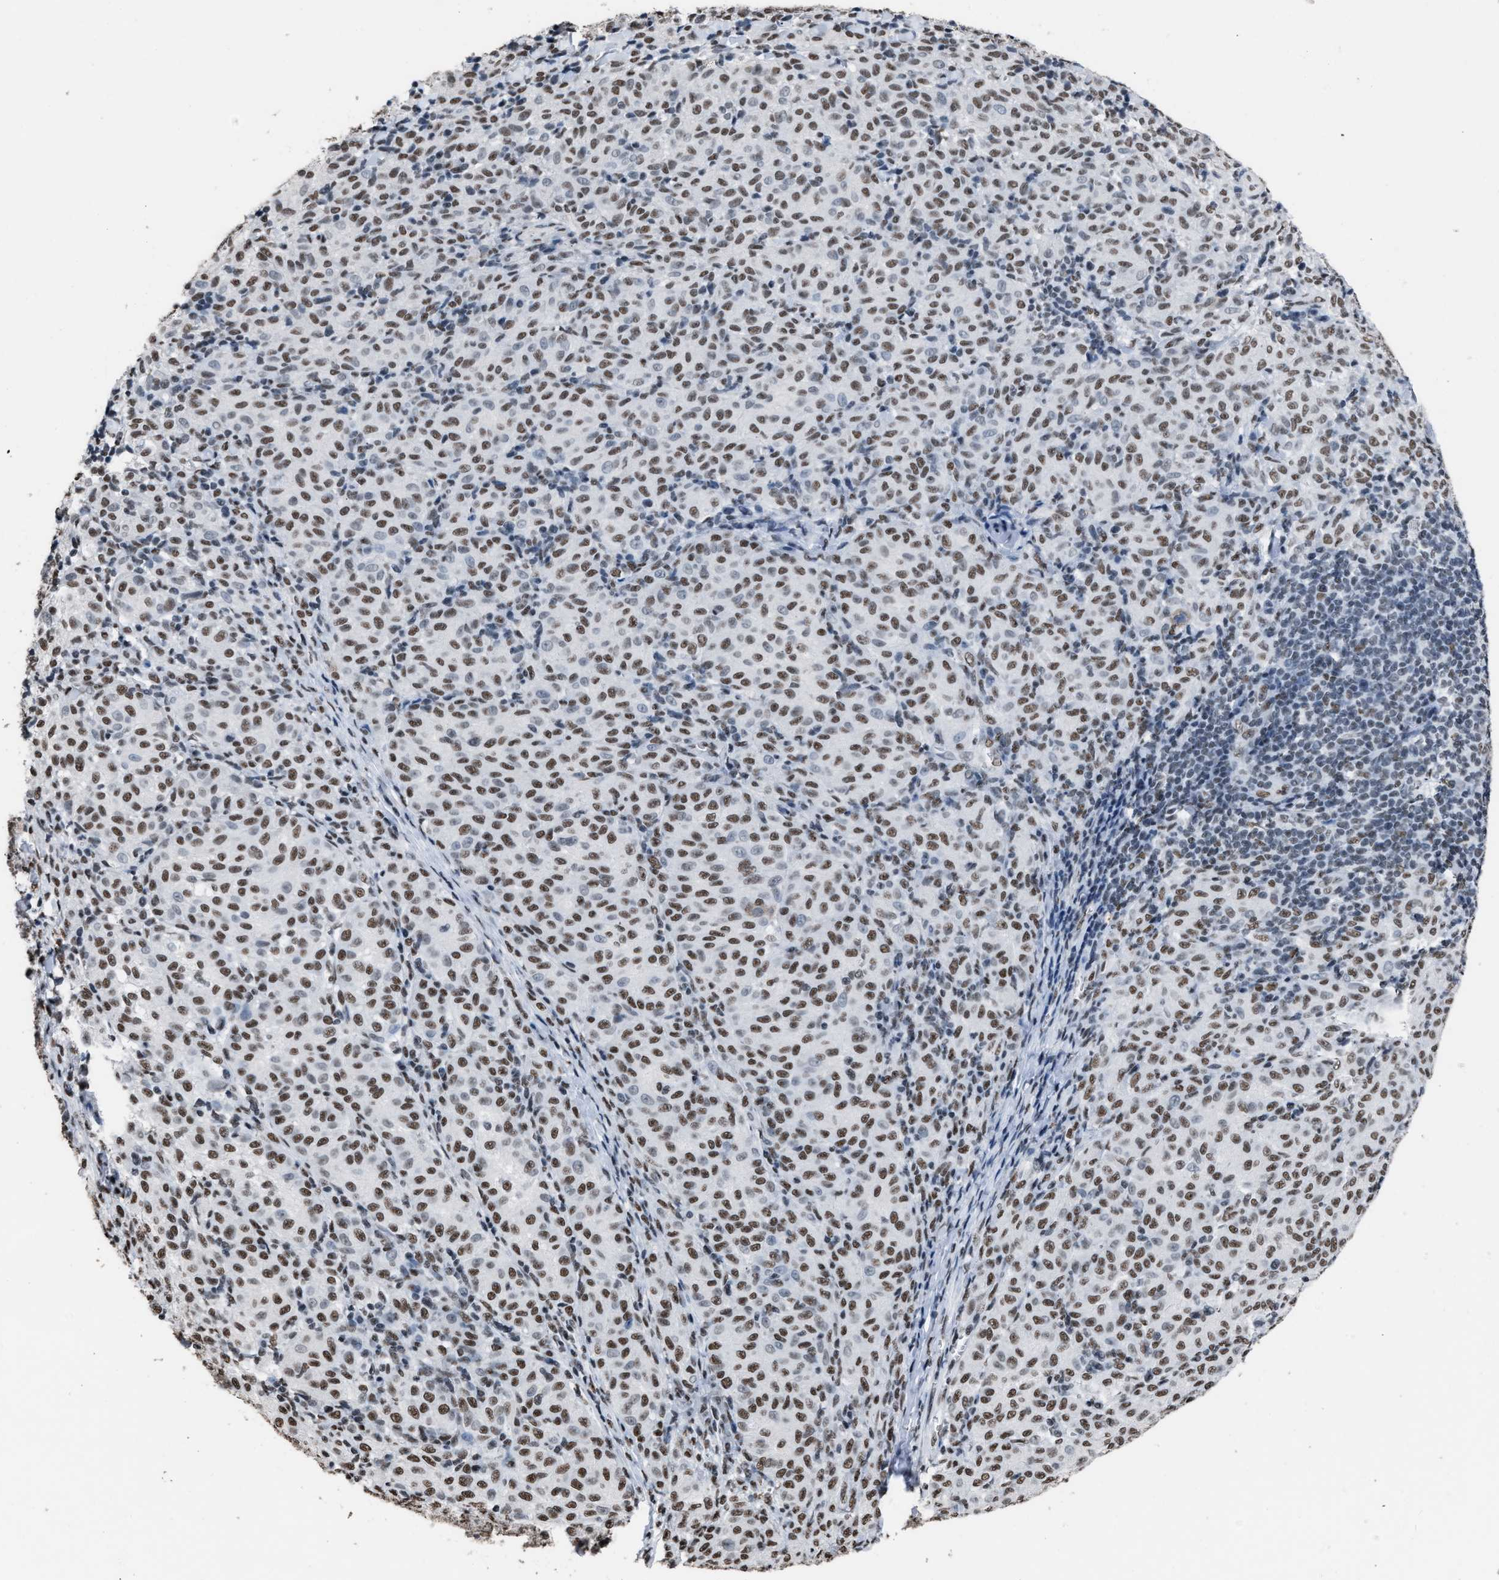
{"staining": {"intensity": "strong", "quantity": ">75%", "location": "nuclear"}, "tissue": "melanoma", "cell_type": "Tumor cells", "image_type": "cancer", "snomed": [{"axis": "morphology", "description": "Malignant melanoma, NOS"}, {"axis": "topography", "description": "Skin"}], "caption": "Protein expression analysis of malignant melanoma demonstrates strong nuclear expression in about >75% of tumor cells. (Stains: DAB in brown, nuclei in blue, Microscopy: brightfield microscopy at high magnification).", "gene": "CCAR2", "patient": {"sex": "female", "age": 72}}